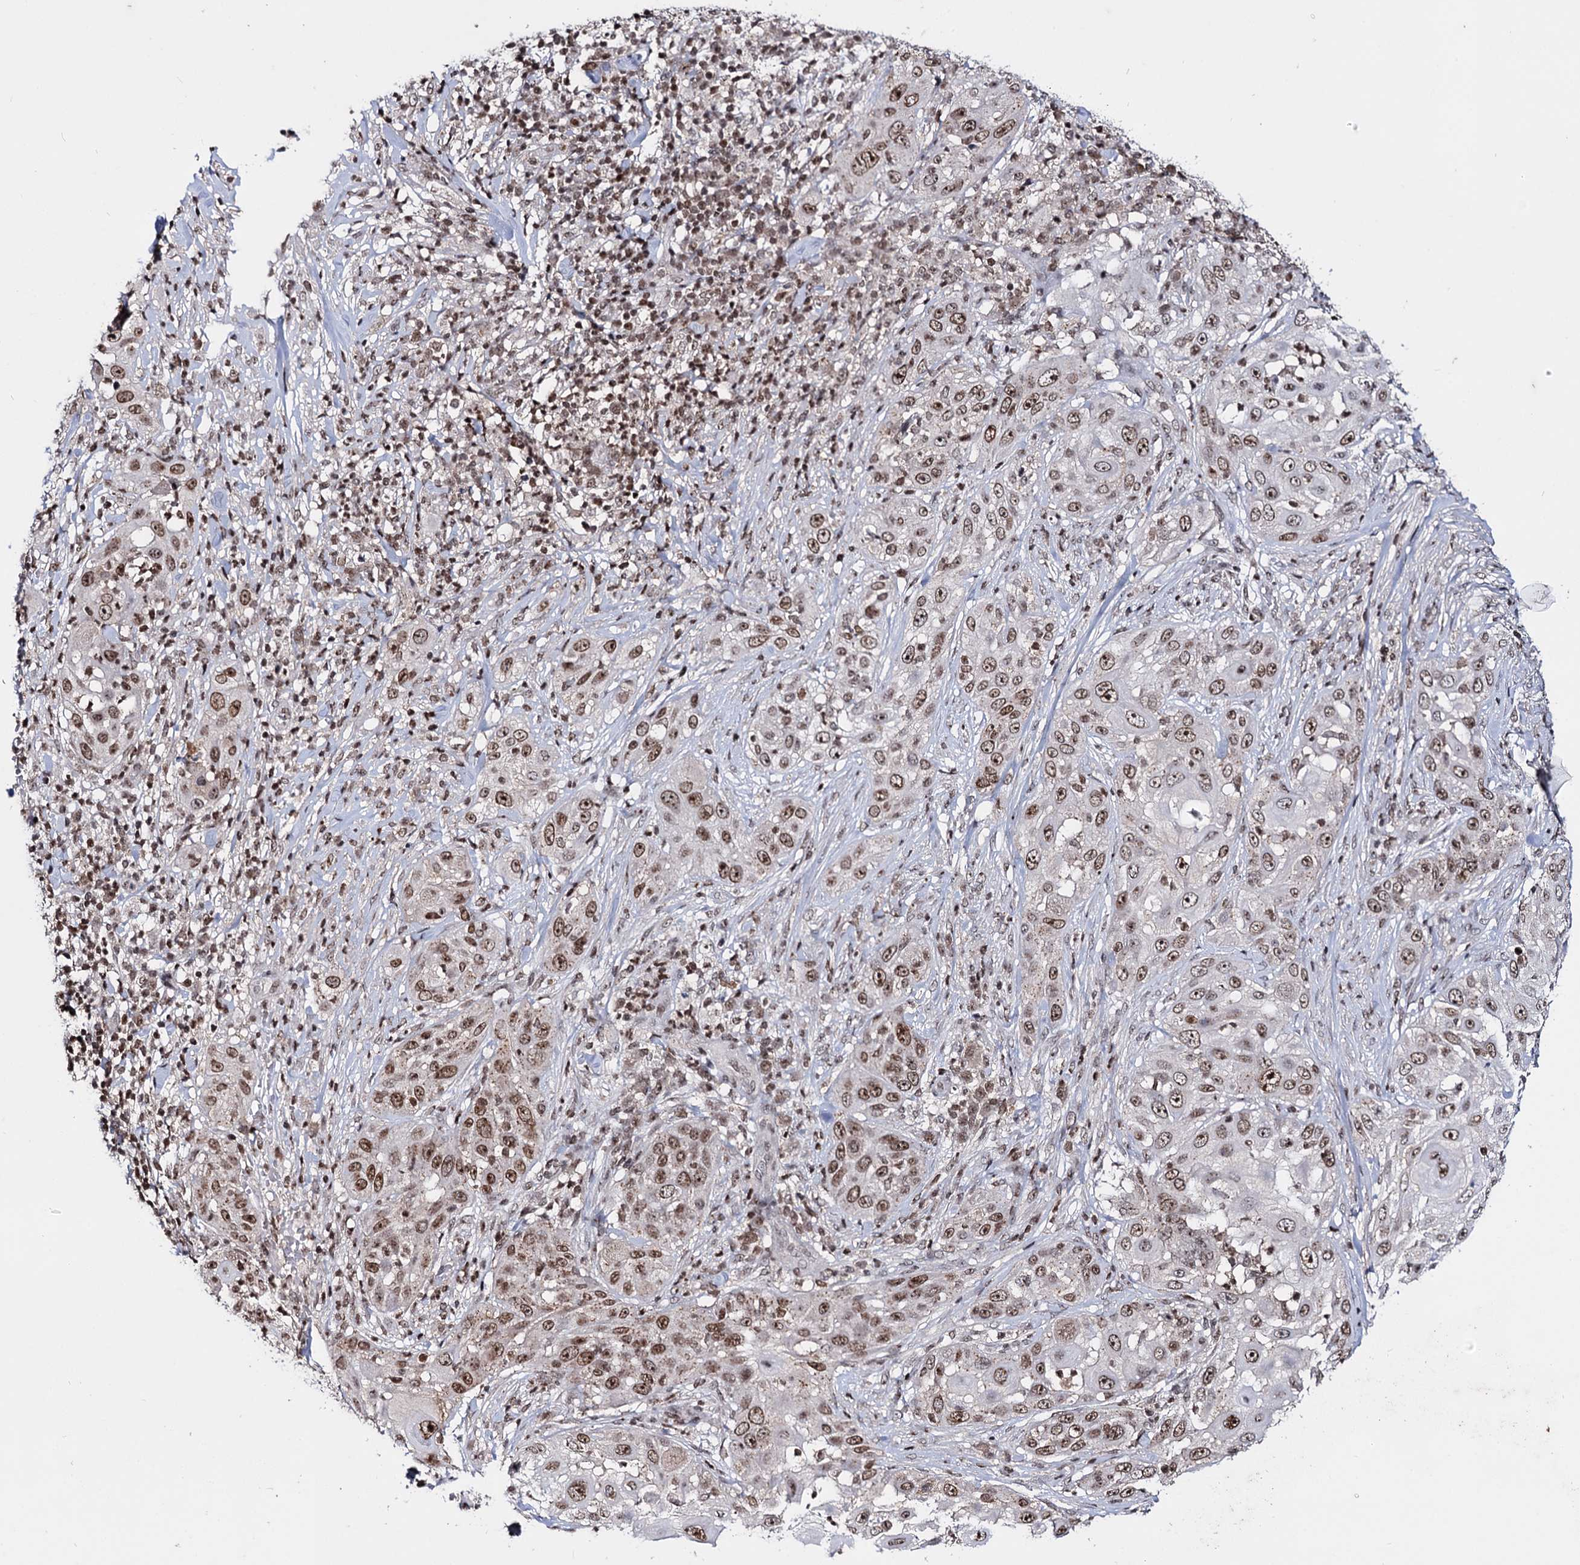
{"staining": {"intensity": "moderate", "quantity": ">75%", "location": "nuclear"}, "tissue": "skin cancer", "cell_type": "Tumor cells", "image_type": "cancer", "snomed": [{"axis": "morphology", "description": "Squamous cell carcinoma, NOS"}, {"axis": "topography", "description": "Skin"}], "caption": "Skin squamous cell carcinoma tissue shows moderate nuclear positivity in about >75% of tumor cells, visualized by immunohistochemistry. (IHC, brightfield microscopy, high magnification).", "gene": "SMCHD1", "patient": {"sex": "female", "age": 44}}